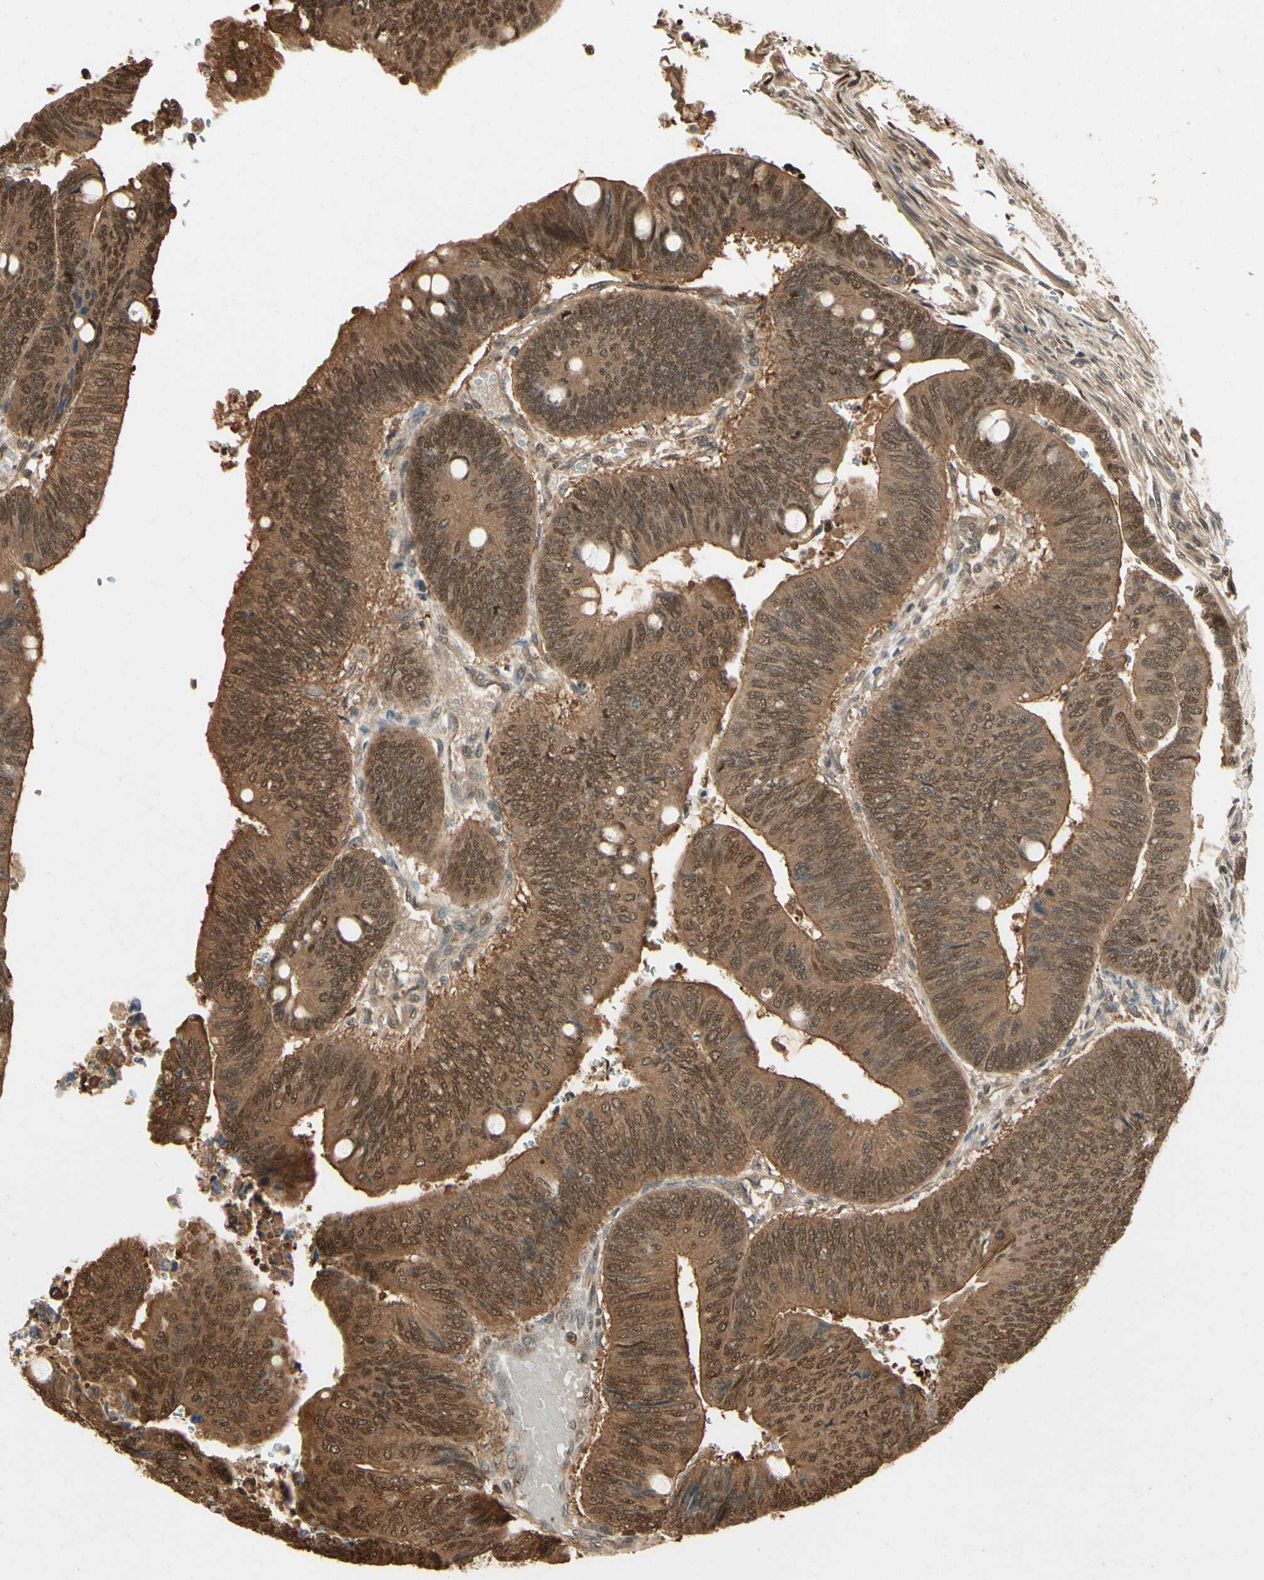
{"staining": {"intensity": "strong", "quantity": ">75%", "location": "cytoplasmic/membranous,nuclear"}, "tissue": "colorectal cancer", "cell_type": "Tumor cells", "image_type": "cancer", "snomed": [{"axis": "morphology", "description": "Normal tissue, NOS"}, {"axis": "morphology", "description": "Adenocarcinoma, NOS"}, {"axis": "topography", "description": "Rectum"}, {"axis": "topography", "description": "Peripheral nerve tissue"}], "caption": "This photomicrograph exhibits immunohistochemistry staining of colorectal cancer (adenocarcinoma), with high strong cytoplasmic/membranous and nuclear expression in about >75% of tumor cells.", "gene": "YWHAQ", "patient": {"sex": "male", "age": 92}}